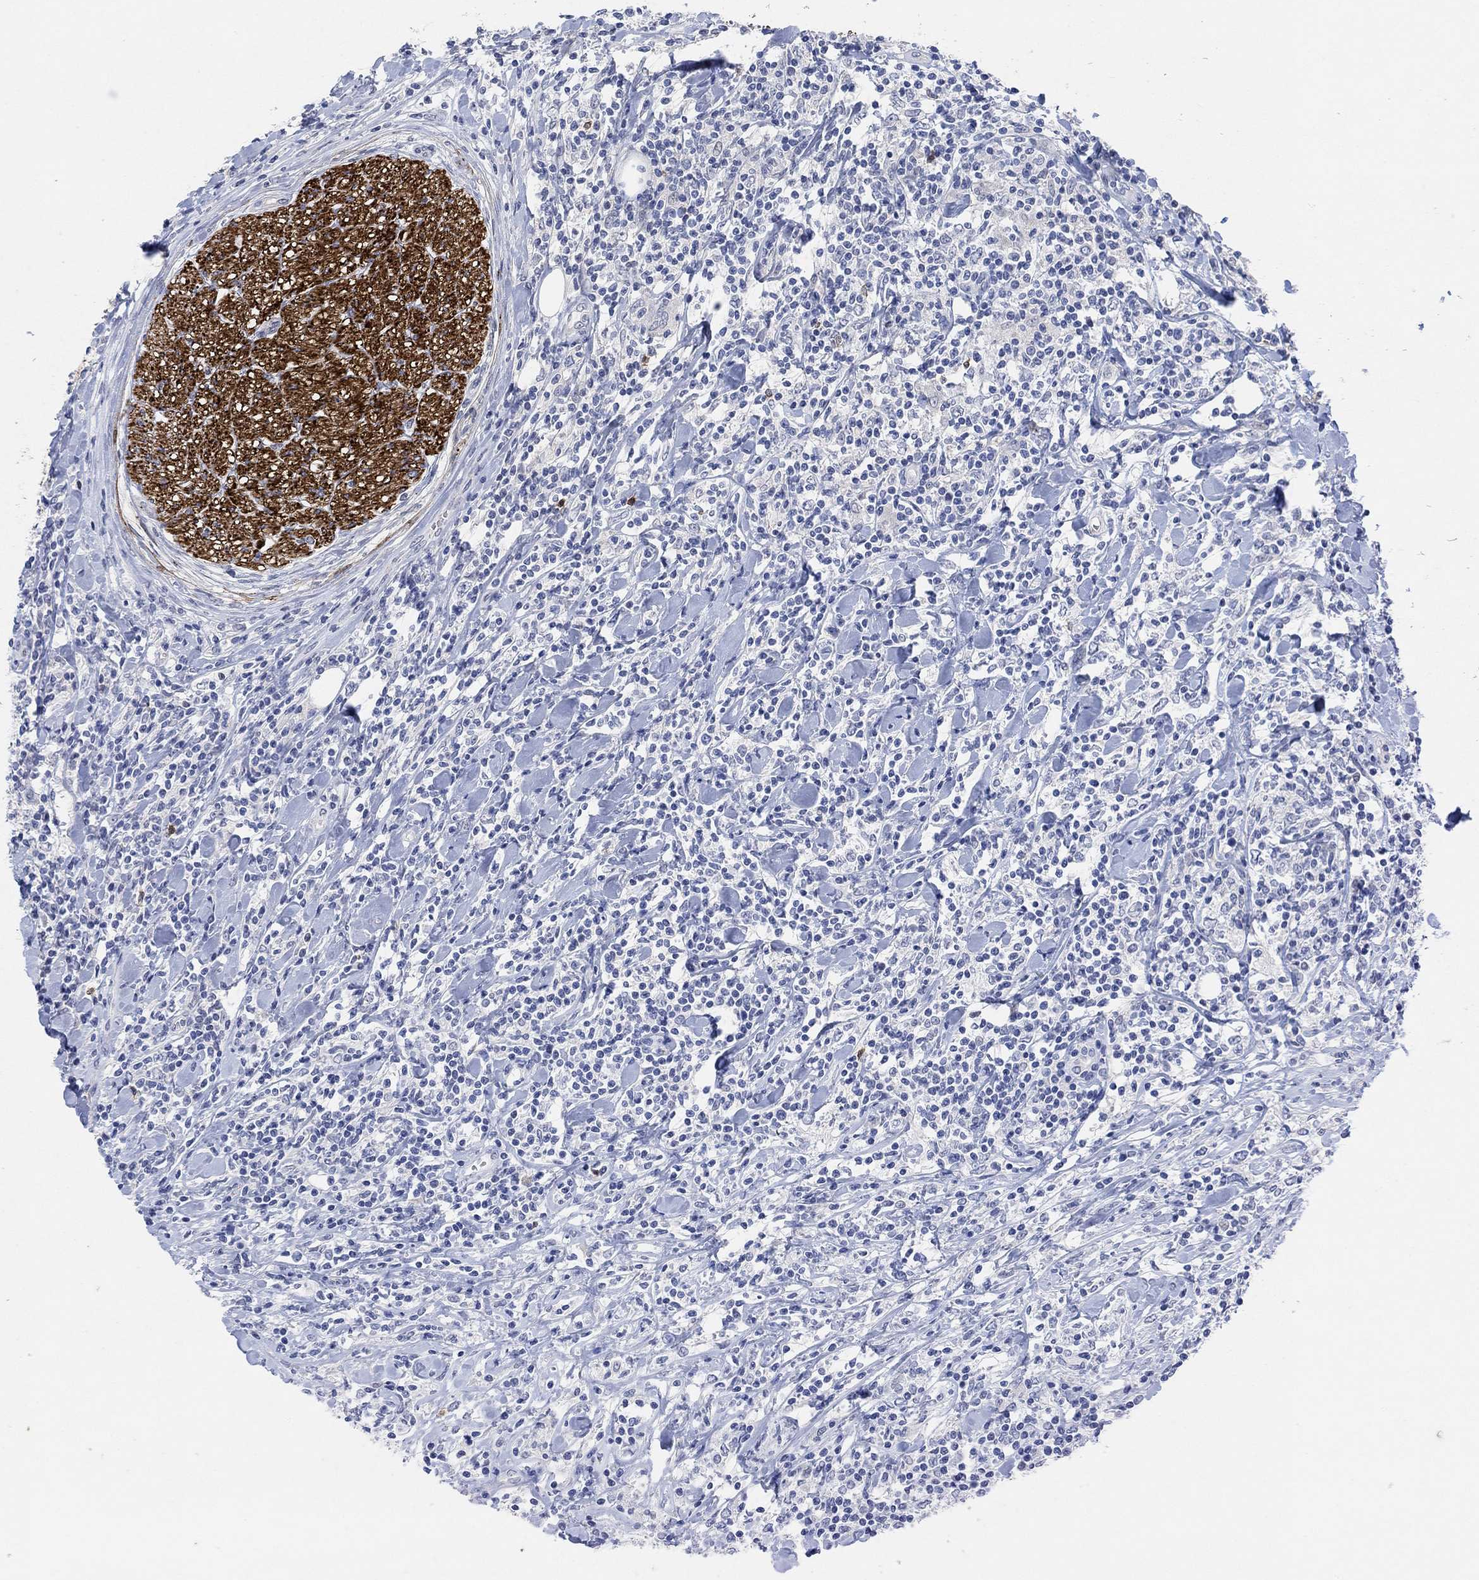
{"staining": {"intensity": "negative", "quantity": "none", "location": "none"}, "tissue": "lymphoma", "cell_type": "Tumor cells", "image_type": "cancer", "snomed": [{"axis": "morphology", "description": "Malignant lymphoma, non-Hodgkin's type, High grade"}, {"axis": "topography", "description": "Lymph node"}], "caption": "Immunohistochemical staining of human lymphoma reveals no significant positivity in tumor cells.", "gene": "VAT1L", "patient": {"sex": "female", "age": 84}}